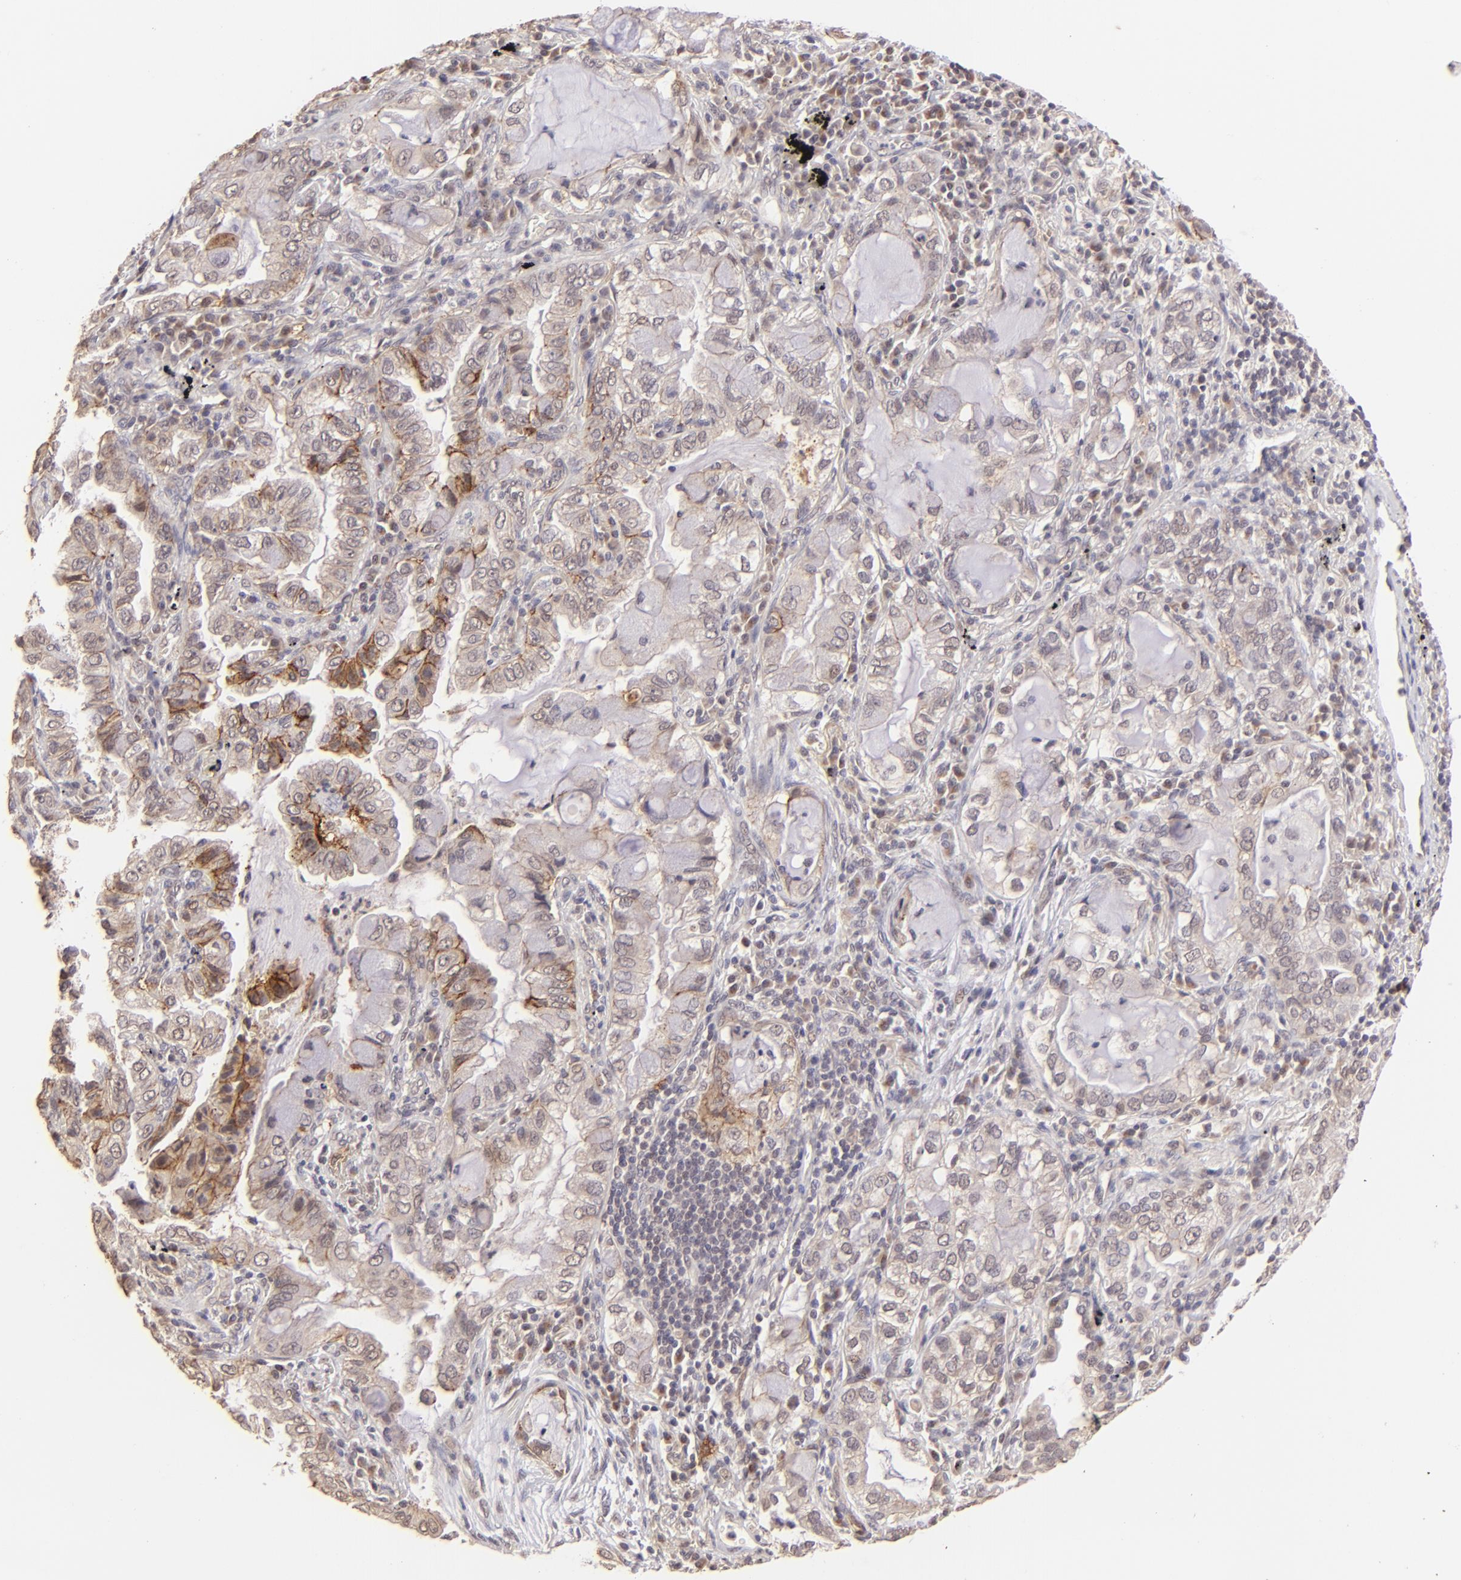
{"staining": {"intensity": "moderate", "quantity": "<25%", "location": "cytoplasmic/membranous"}, "tissue": "lung cancer", "cell_type": "Tumor cells", "image_type": "cancer", "snomed": [{"axis": "morphology", "description": "Adenocarcinoma, NOS"}, {"axis": "topography", "description": "Lung"}], "caption": "Adenocarcinoma (lung) stained with a brown dye reveals moderate cytoplasmic/membranous positive expression in about <25% of tumor cells.", "gene": "CLDN1", "patient": {"sex": "female", "age": 50}}